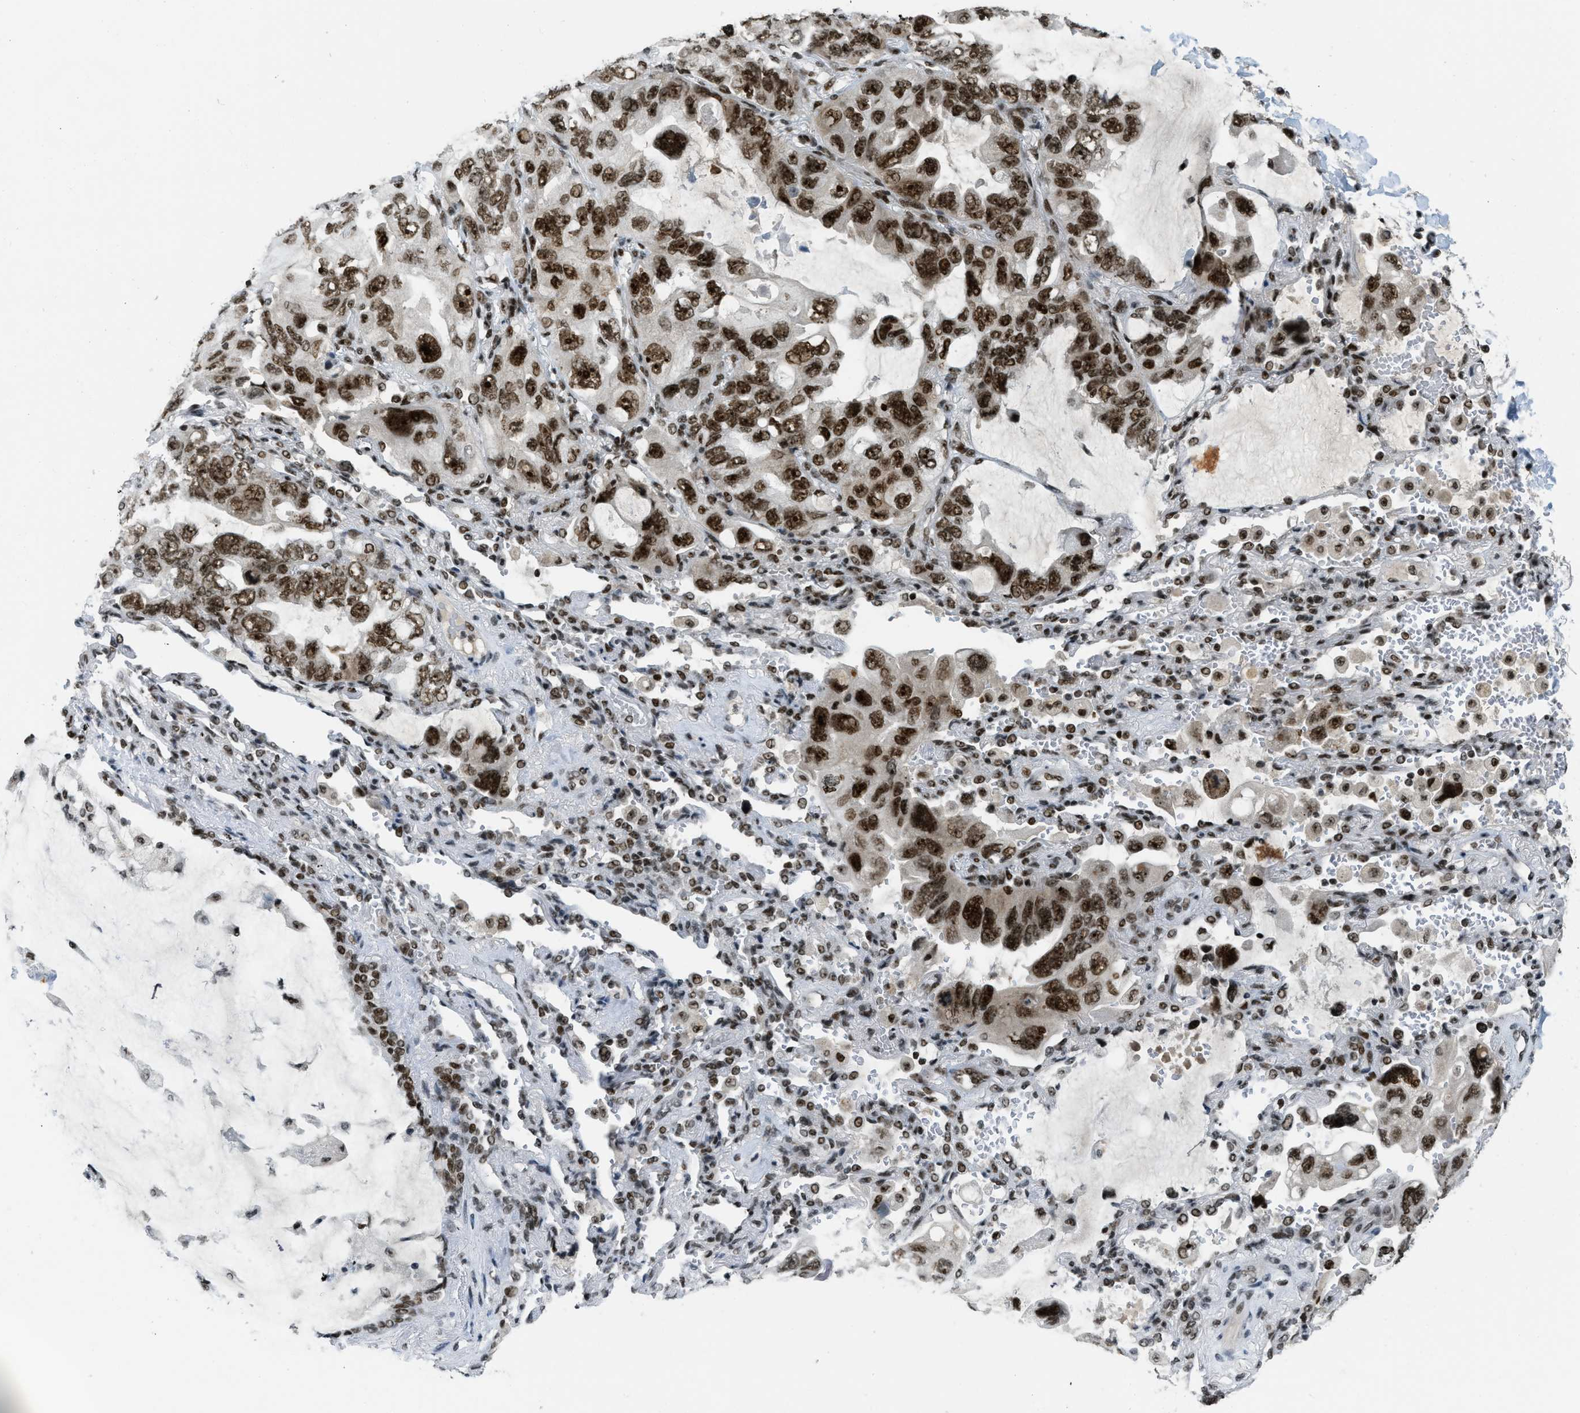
{"staining": {"intensity": "moderate", "quantity": ">75%", "location": "nuclear"}, "tissue": "lung cancer", "cell_type": "Tumor cells", "image_type": "cancer", "snomed": [{"axis": "morphology", "description": "Squamous cell carcinoma, NOS"}, {"axis": "topography", "description": "Lung"}], "caption": "IHC image of human lung cancer (squamous cell carcinoma) stained for a protein (brown), which displays medium levels of moderate nuclear staining in about >75% of tumor cells.", "gene": "URB1", "patient": {"sex": "female", "age": 73}}